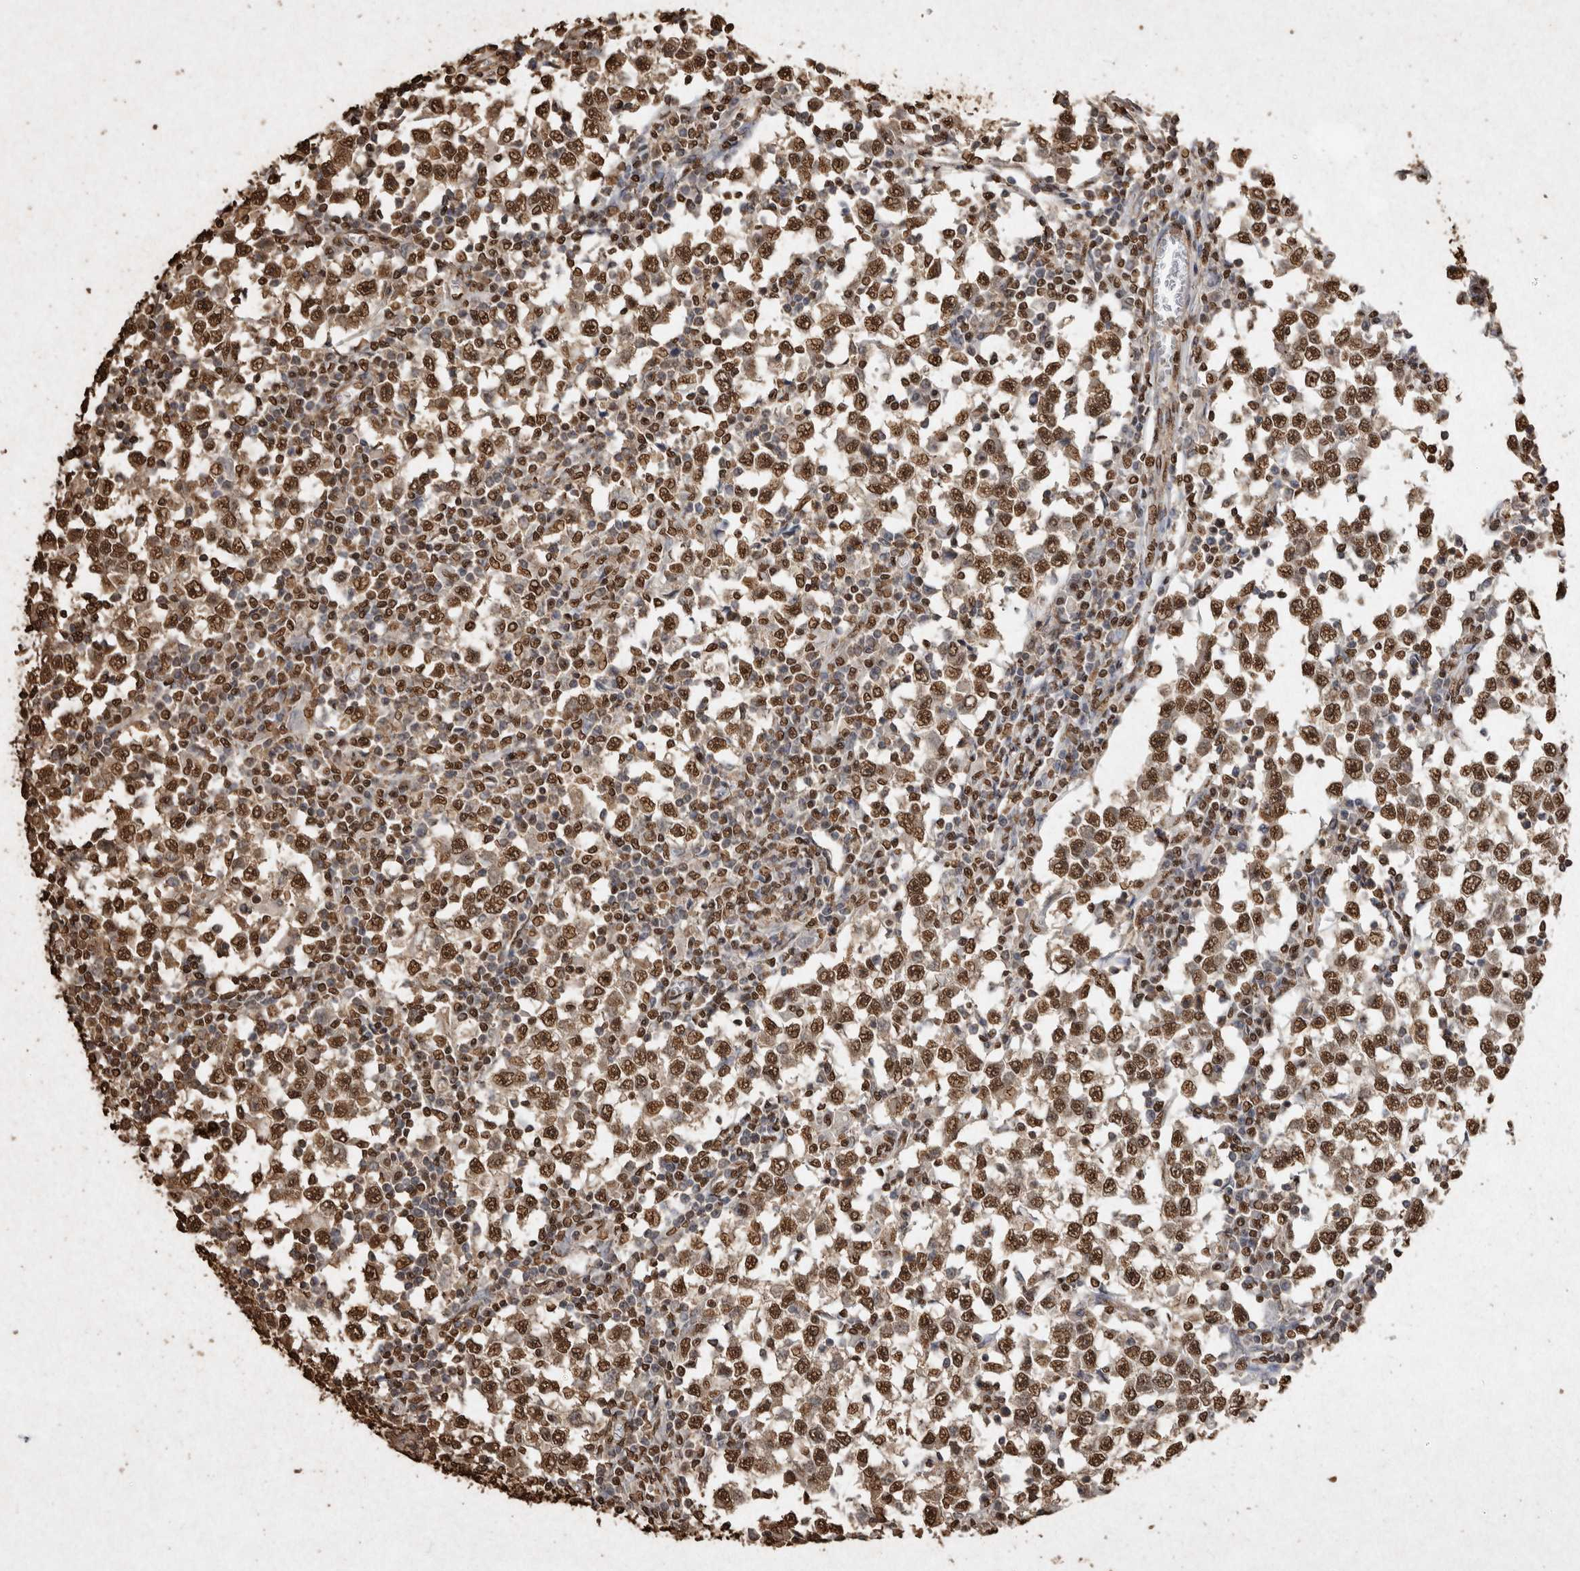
{"staining": {"intensity": "strong", "quantity": ">75%", "location": "nuclear"}, "tissue": "testis cancer", "cell_type": "Tumor cells", "image_type": "cancer", "snomed": [{"axis": "morphology", "description": "Seminoma, NOS"}, {"axis": "topography", "description": "Testis"}], "caption": "This is a histology image of immunohistochemistry staining of testis seminoma, which shows strong staining in the nuclear of tumor cells.", "gene": "FSTL3", "patient": {"sex": "male", "age": 65}}